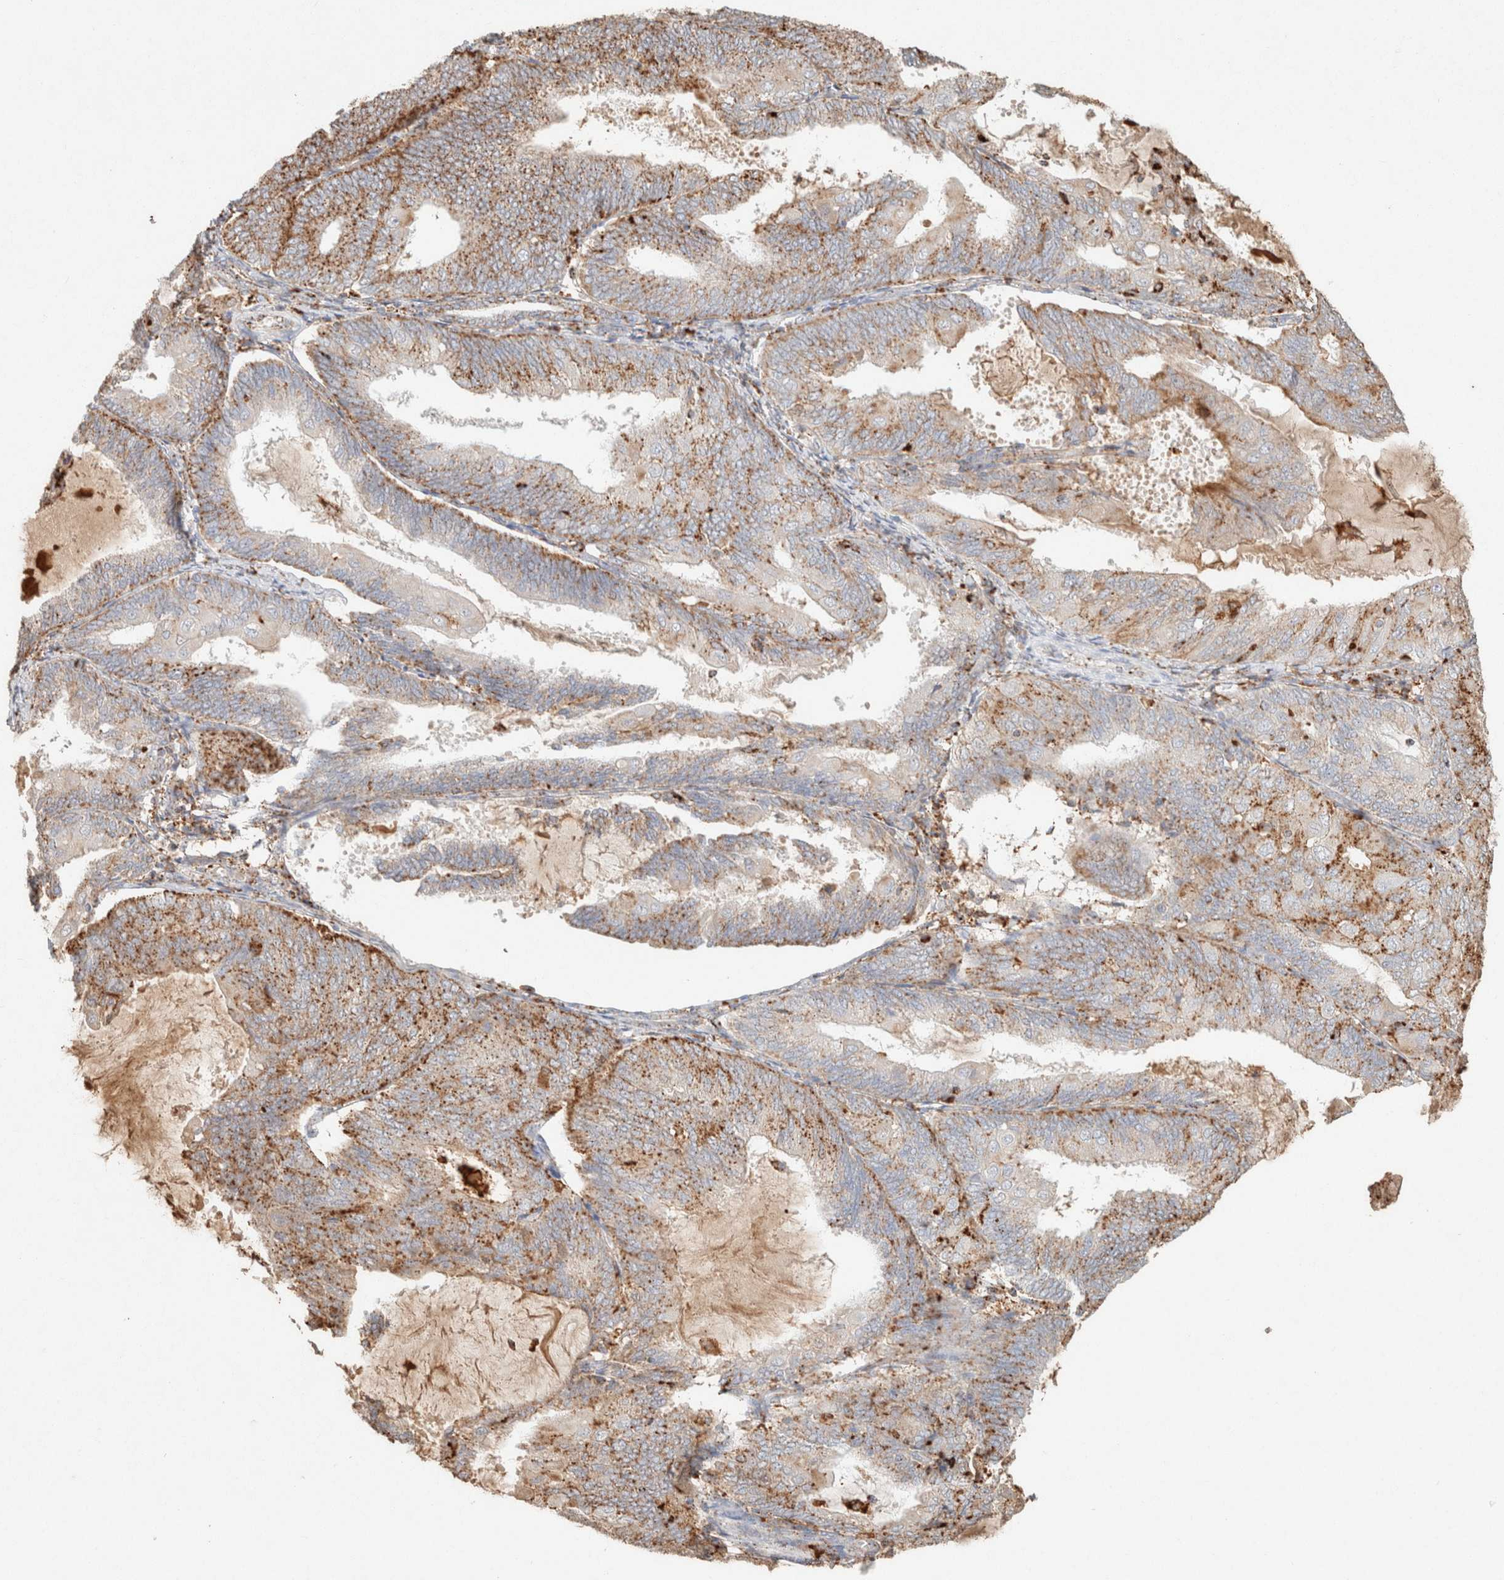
{"staining": {"intensity": "moderate", "quantity": "25%-75%", "location": "cytoplasmic/membranous"}, "tissue": "endometrial cancer", "cell_type": "Tumor cells", "image_type": "cancer", "snomed": [{"axis": "morphology", "description": "Adenocarcinoma, NOS"}, {"axis": "topography", "description": "Endometrium"}], "caption": "Immunohistochemistry (IHC) staining of endometrial cancer (adenocarcinoma), which shows medium levels of moderate cytoplasmic/membranous staining in approximately 25%-75% of tumor cells indicating moderate cytoplasmic/membranous protein staining. The staining was performed using DAB (brown) for protein detection and nuclei were counterstained in hematoxylin (blue).", "gene": "CTSC", "patient": {"sex": "female", "age": 81}}